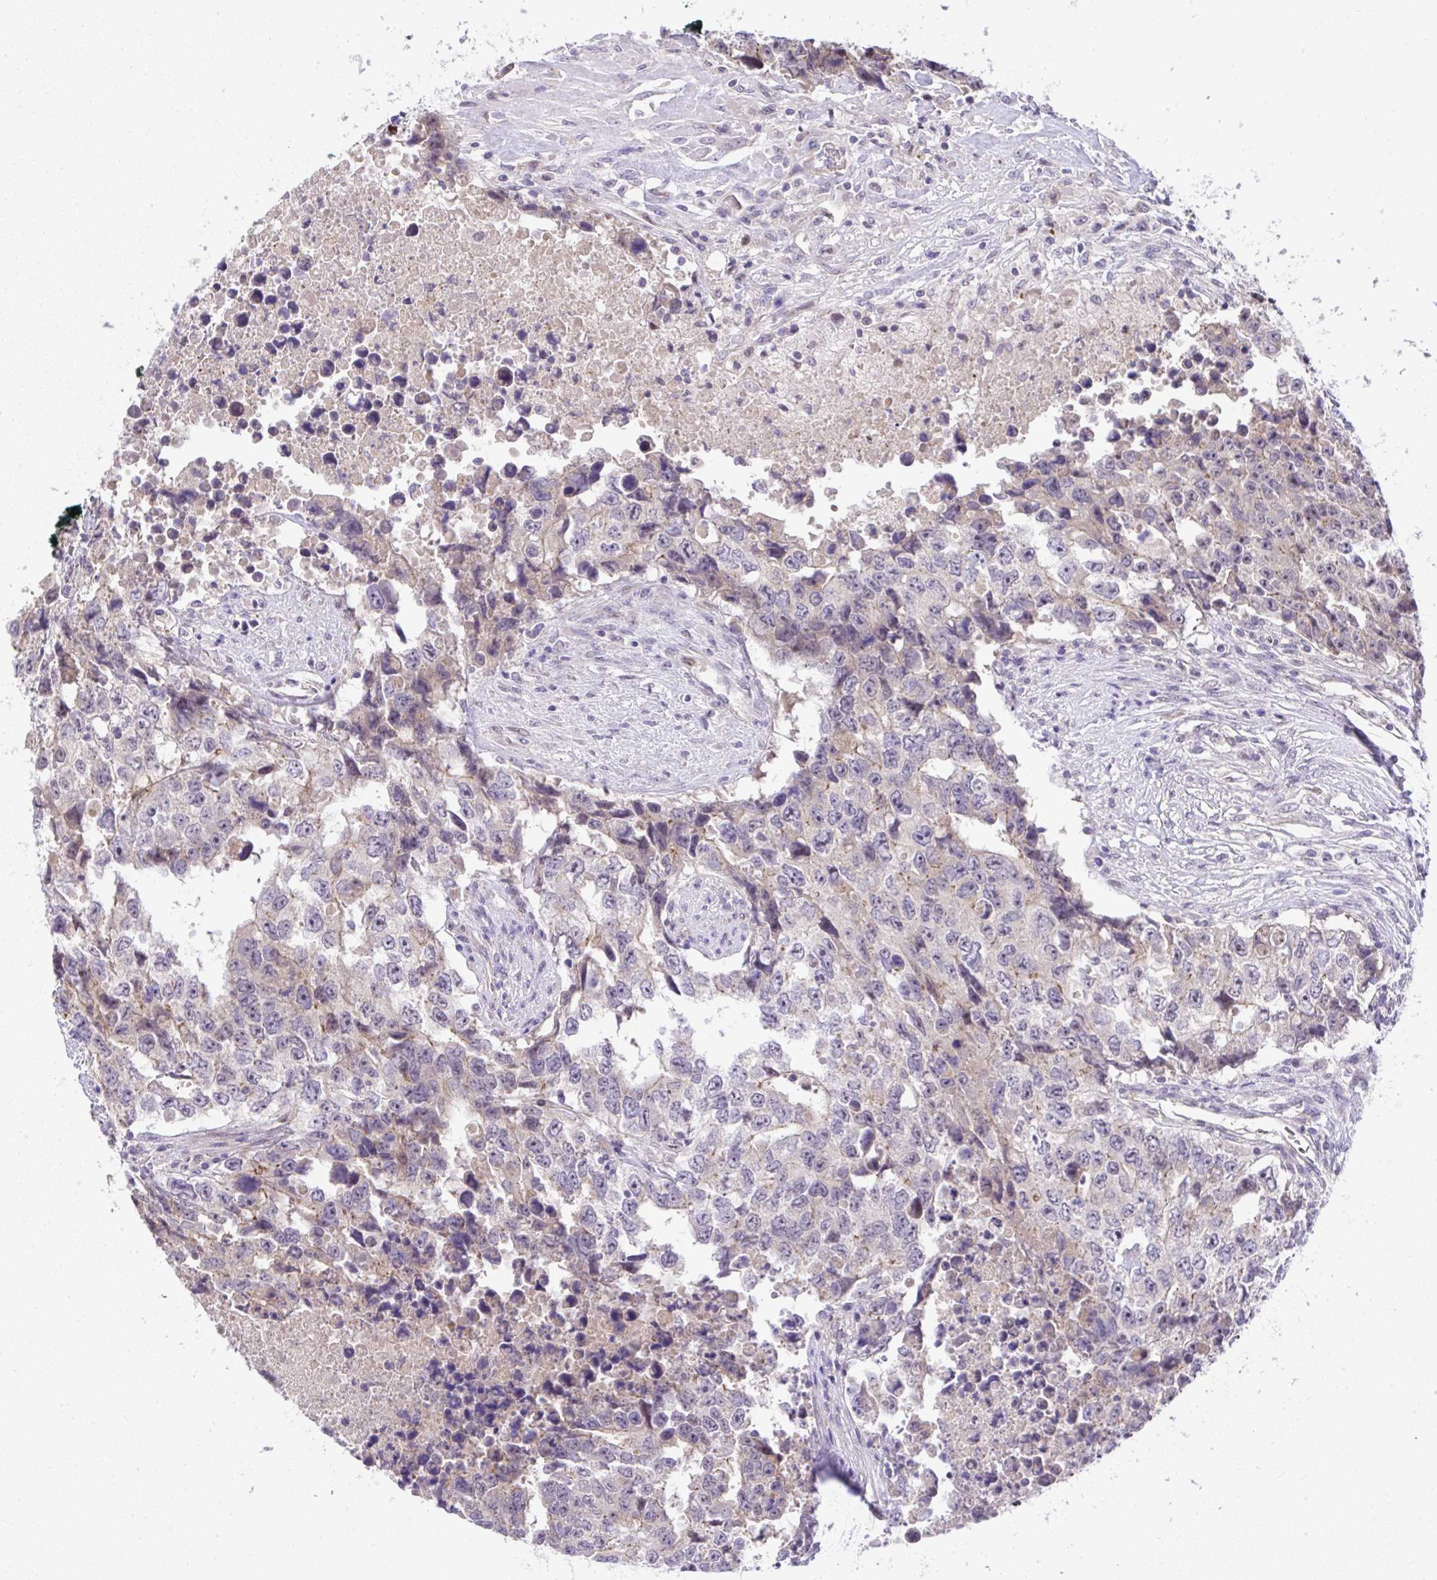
{"staining": {"intensity": "weak", "quantity": "<25%", "location": "cytoplasmic/membranous"}, "tissue": "testis cancer", "cell_type": "Tumor cells", "image_type": "cancer", "snomed": [{"axis": "morphology", "description": "Carcinoma, Embryonal, NOS"}, {"axis": "topography", "description": "Testis"}], "caption": "Image shows no significant protein positivity in tumor cells of testis embryonal carcinoma. The staining was performed using DAB (3,3'-diaminobenzidine) to visualize the protein expression in brown, while the nuclei were stained in blue with hematoxylin (Magnification: 20x).", "gene": "CHIA", "patient": {"sex": "male", "age": 24}}